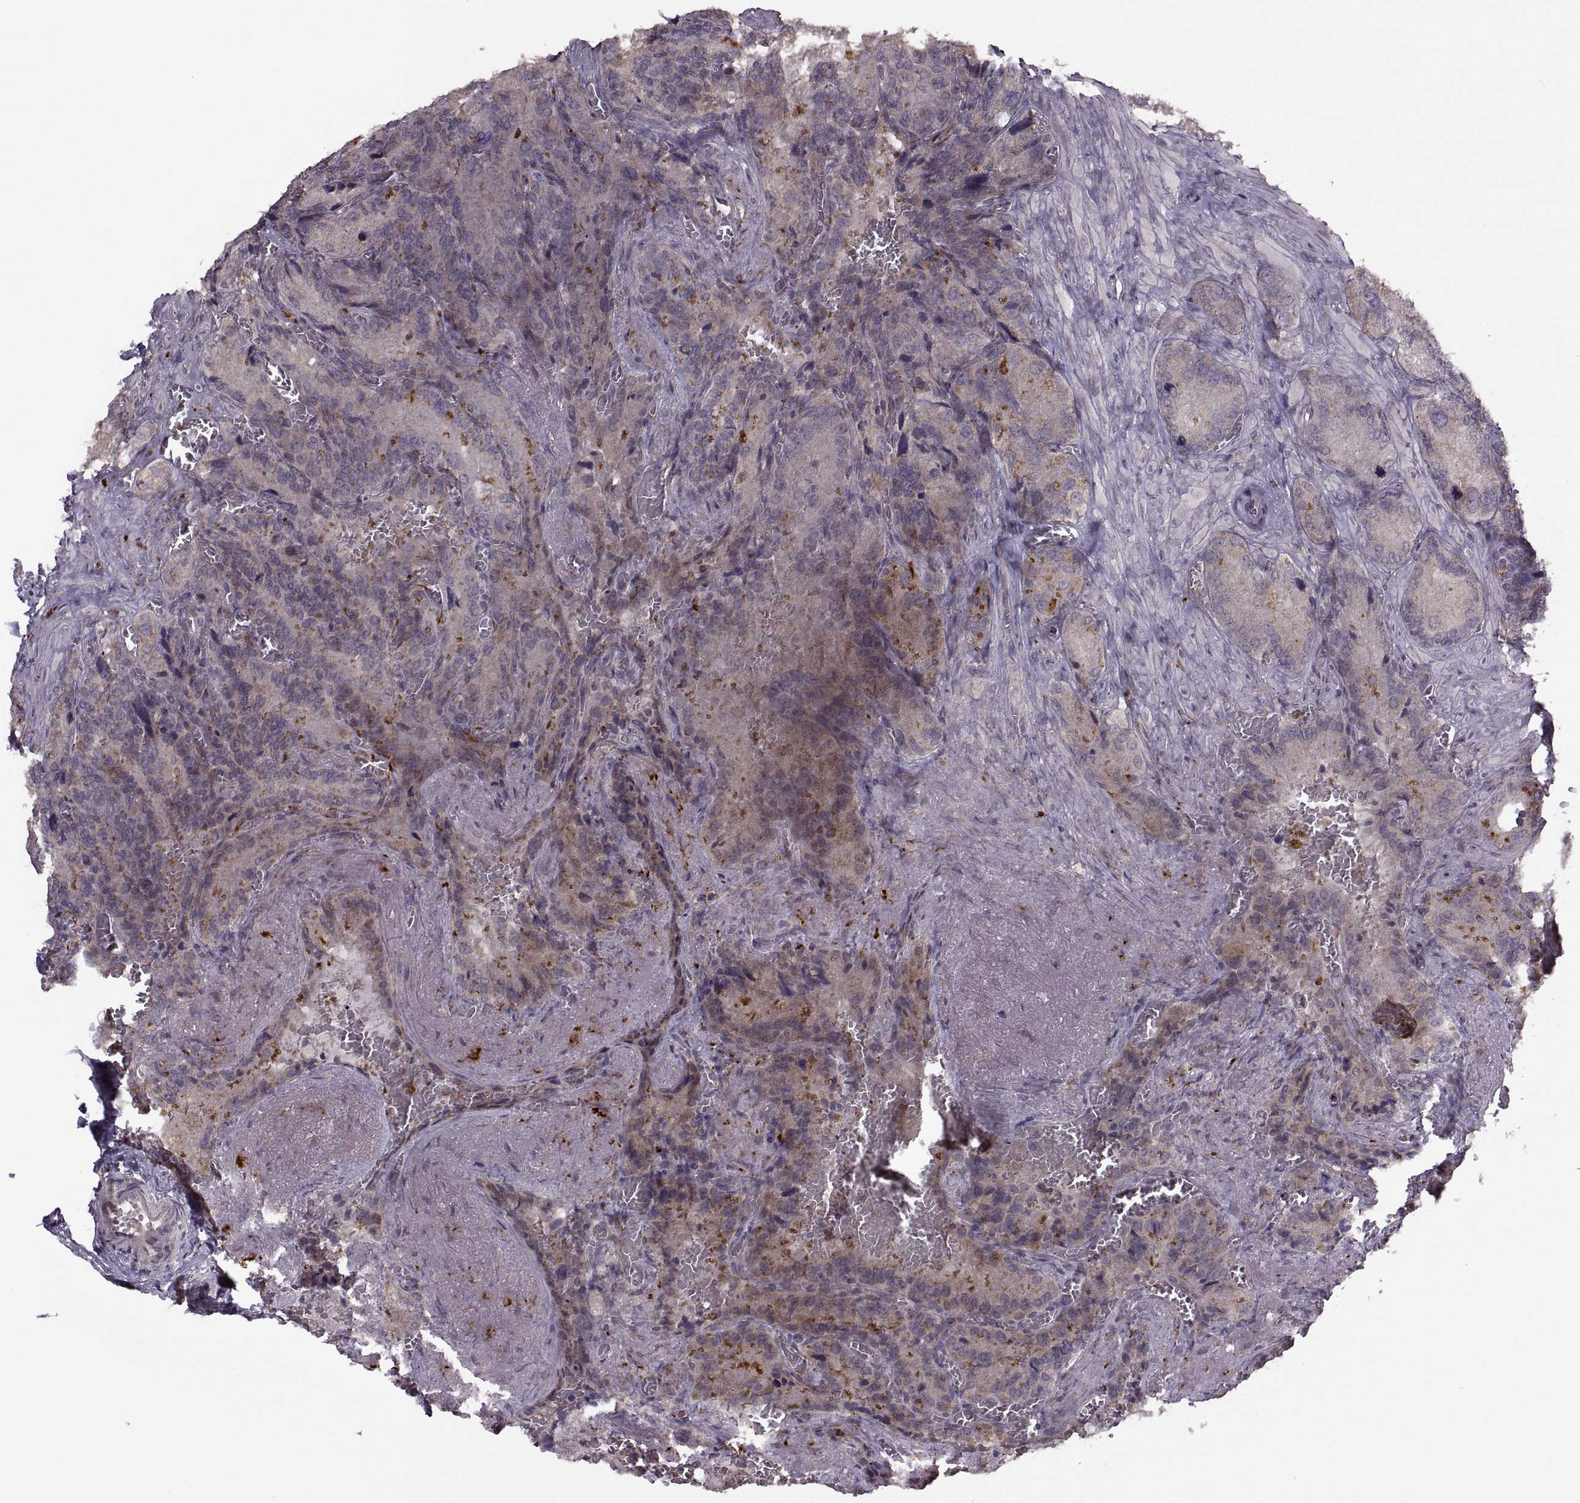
{"staining": {"intensity": "weak", "quantity": "<25%", "location": "cytoplasmic/membranous"}, "tissue": "seminal vesicle", "cell_type": "Glandular cells", "image_type": "normal", "snomed": [{"axis": "morphology", "description": "Normal tissue, NOS"}, {"axis": "topography", "description": "Seminal veicle"}], "caption": "An immunohistochemistry micrograph of benign seminal vesicle is shown. There is no staining in glandular cells of seminal vesicle. Nuclei are stained in blue.", "gene": "PIERCE1", "patient": {"sex": "male", "age": 72}}